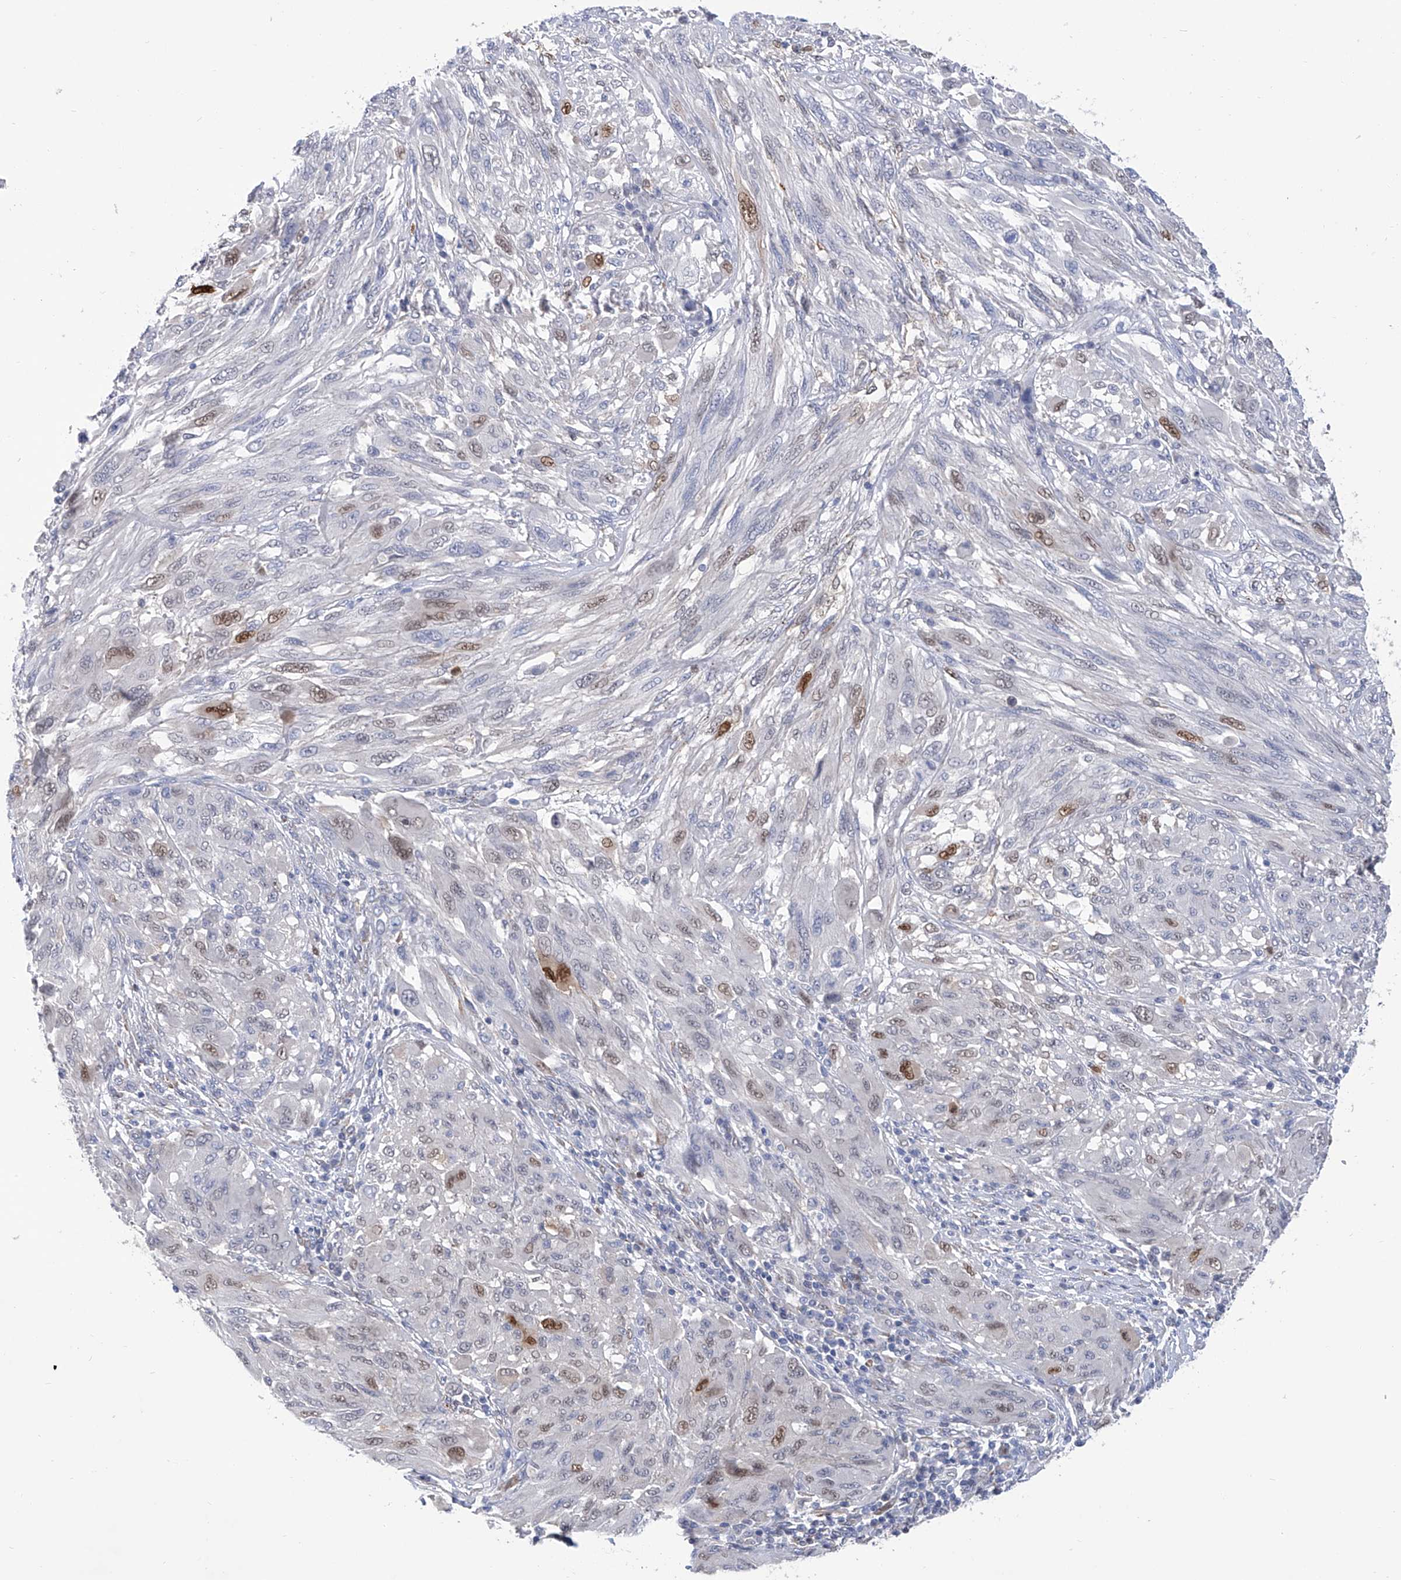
{"staining": {"intensity": "moderate", "quantity": "<25%", "location": "nuclear"}, "tissue": "melanoma", "cell_type": "Tumor cells", "image_type": "cancer", "snomed": [{"axis": "morphology", "description": "Malignant melanoma, NOS"}, {"axis": "topography", "description": "Skin"}], "caption": "DAB (3,3'-diaminobenzidine) immunohistochemical staining of malignant melanoma shows moderate nuclear protein positivity in approximately <25% of tumor cells. (DAB (3,3'-diaminobenzidine) IHC with brightfield microscopy, high magnification).", "gene": "PHF20", "patient": {"sex": "female", "age": 91}}